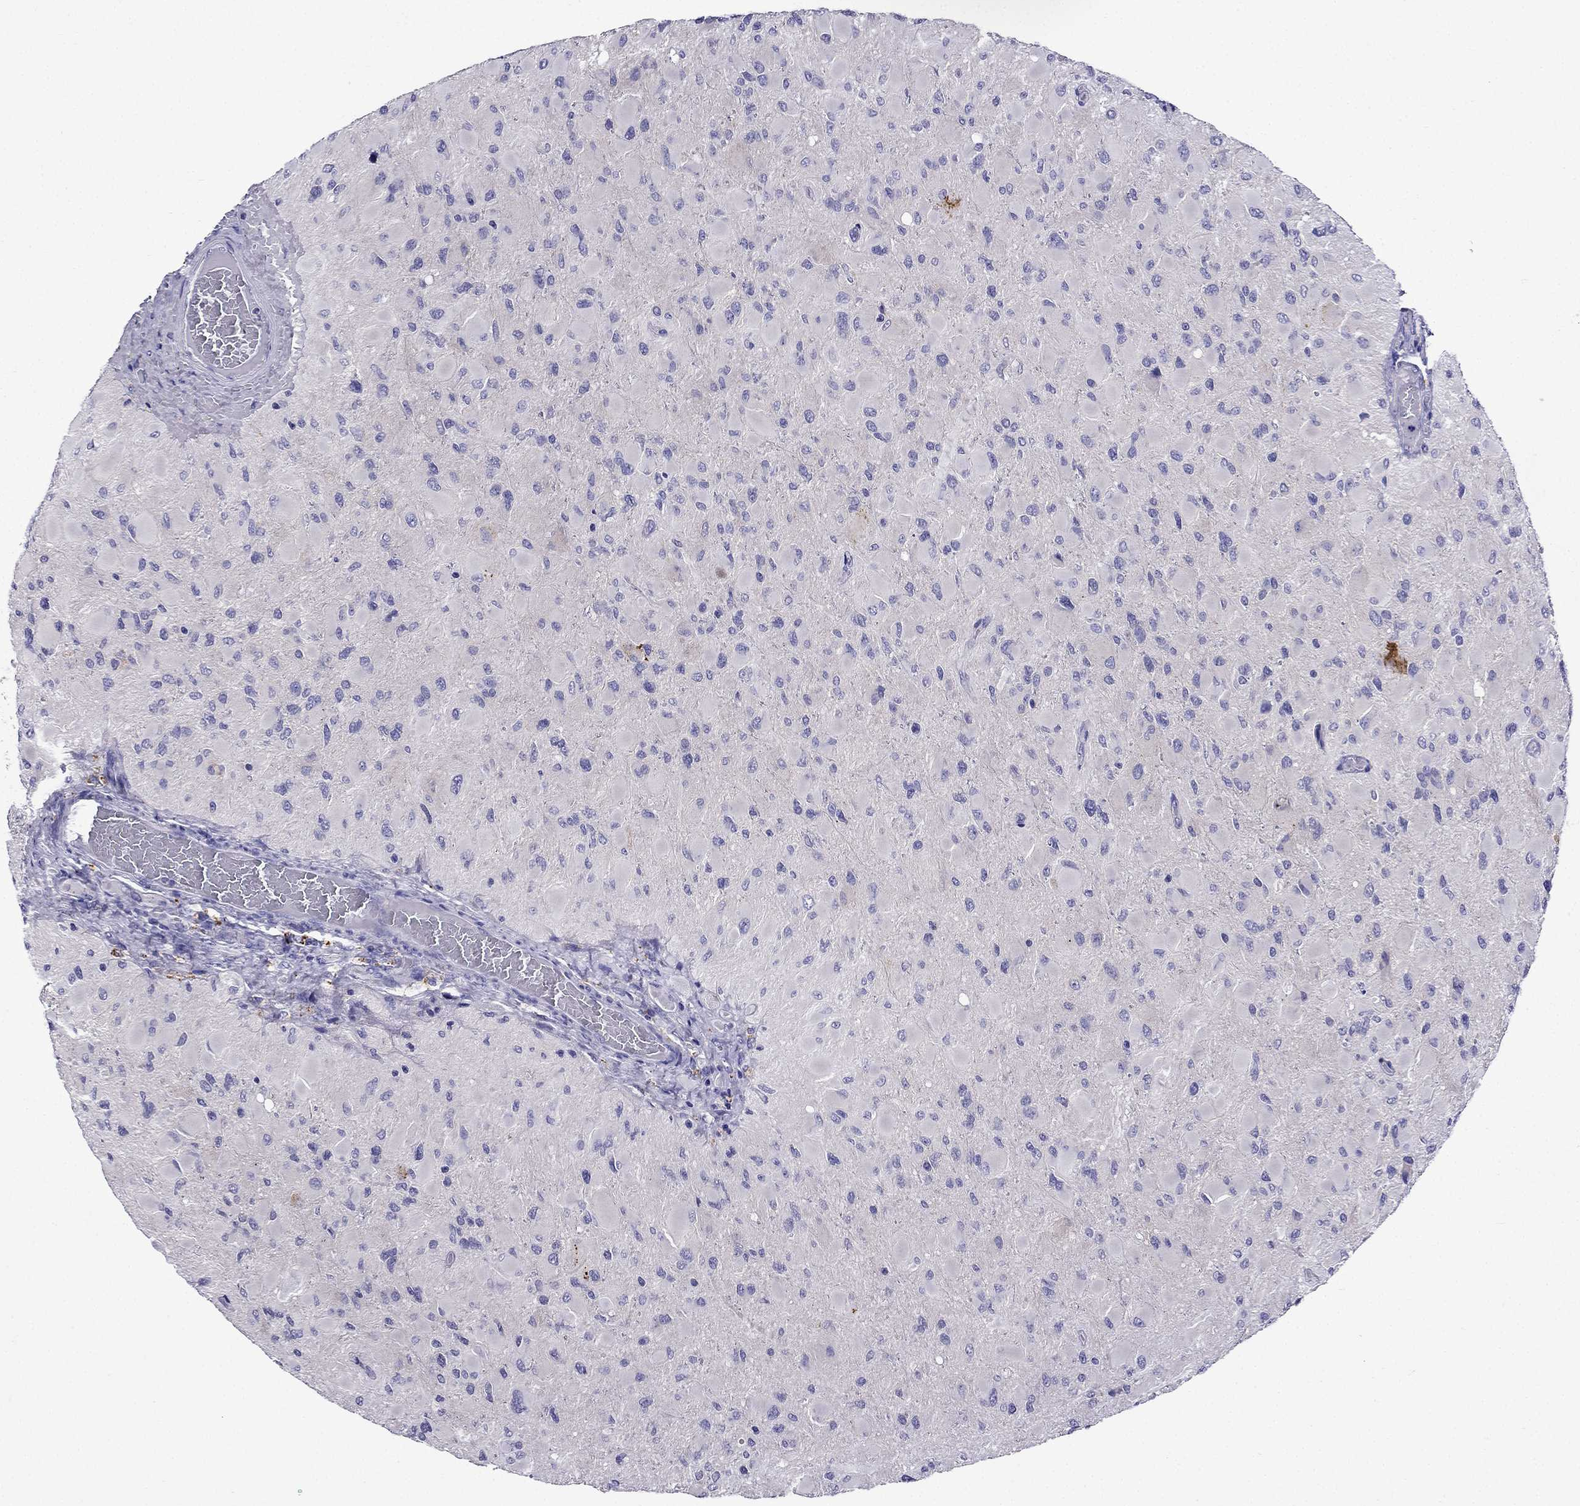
{"staining": {"intensity": "negative", "quantity": "none", "location": "none"}, "tissue": "glioma", "cell_type": "Tumor cells", "image_type": "cancer", "snomed": [{"axis": "morphology", "description": "Glioma, malignant, High grade"}, {"axis": "topography", "description": "Cerebral cortex"}], "caption": "Immunohistochemistry of human malignant high-grade glioma exhibits no staining in tumor cells. (DAB (3,3'-diaminobenzidine) immunohistochemistry (IHC), high magnification).", "gene": "ERC2", "patient": {"sex": "female", "age": 36}}